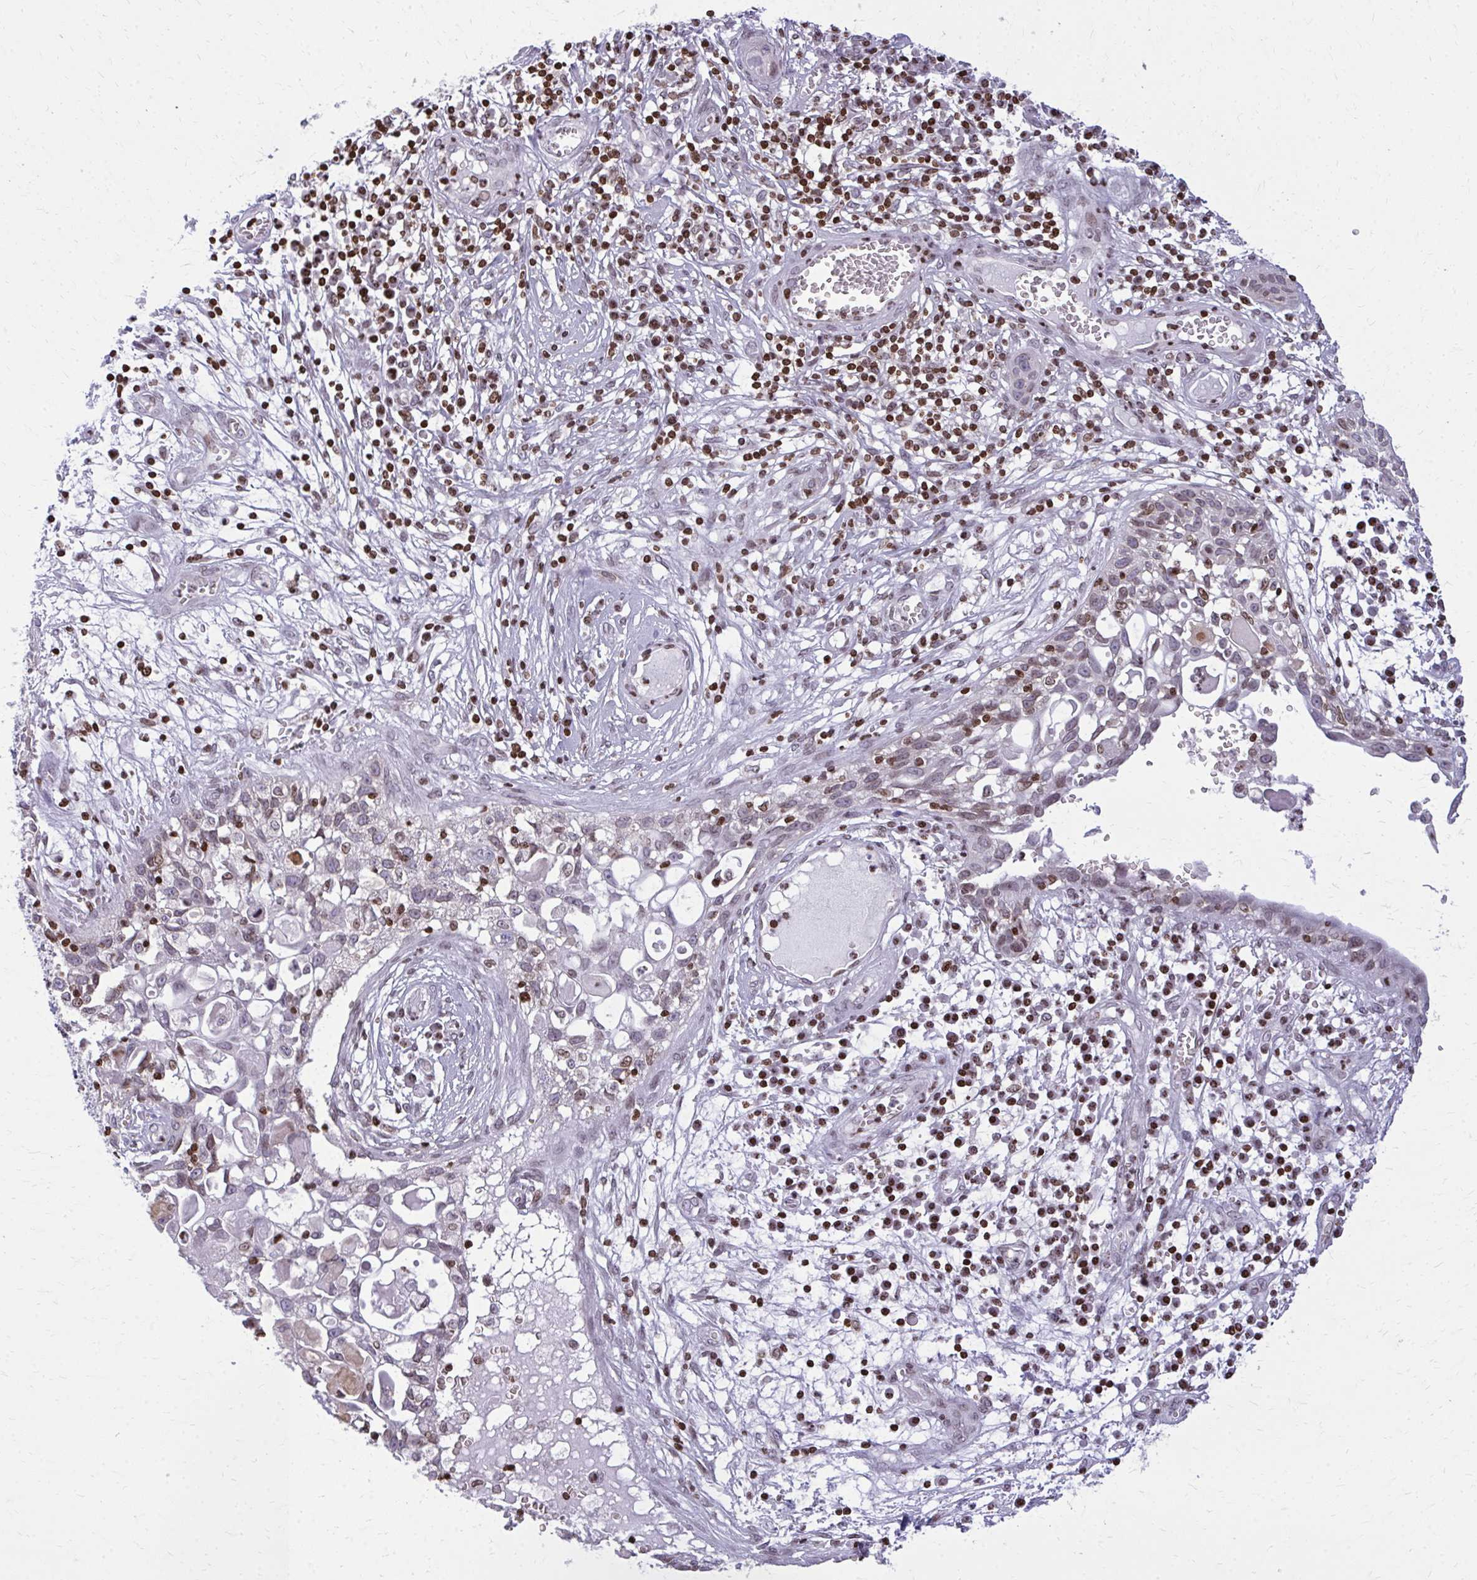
{"staining": {"intensity": "moderate", "quantity": "25%-75%", "location": "nuclear"}, "tissue": "skin cancer", "cell_type": "Tumor cells", "image_type": "cancer", "snomed": [{"axis": "morphology", "description": "Squamous cell carcinoma, NOS"}, {"axis": "topography", "description": "Skin"}, {"axis": "topography", "description": "Vulva"}], "caption": "This histopathology image reveals IHC staining of squamous cell carcinoma (skin), with medium moderate nuclear staining in about 25%-75% of tumor cells.", "gene": "AP5M1", "patient": {"sex": "female", "age": 83}}